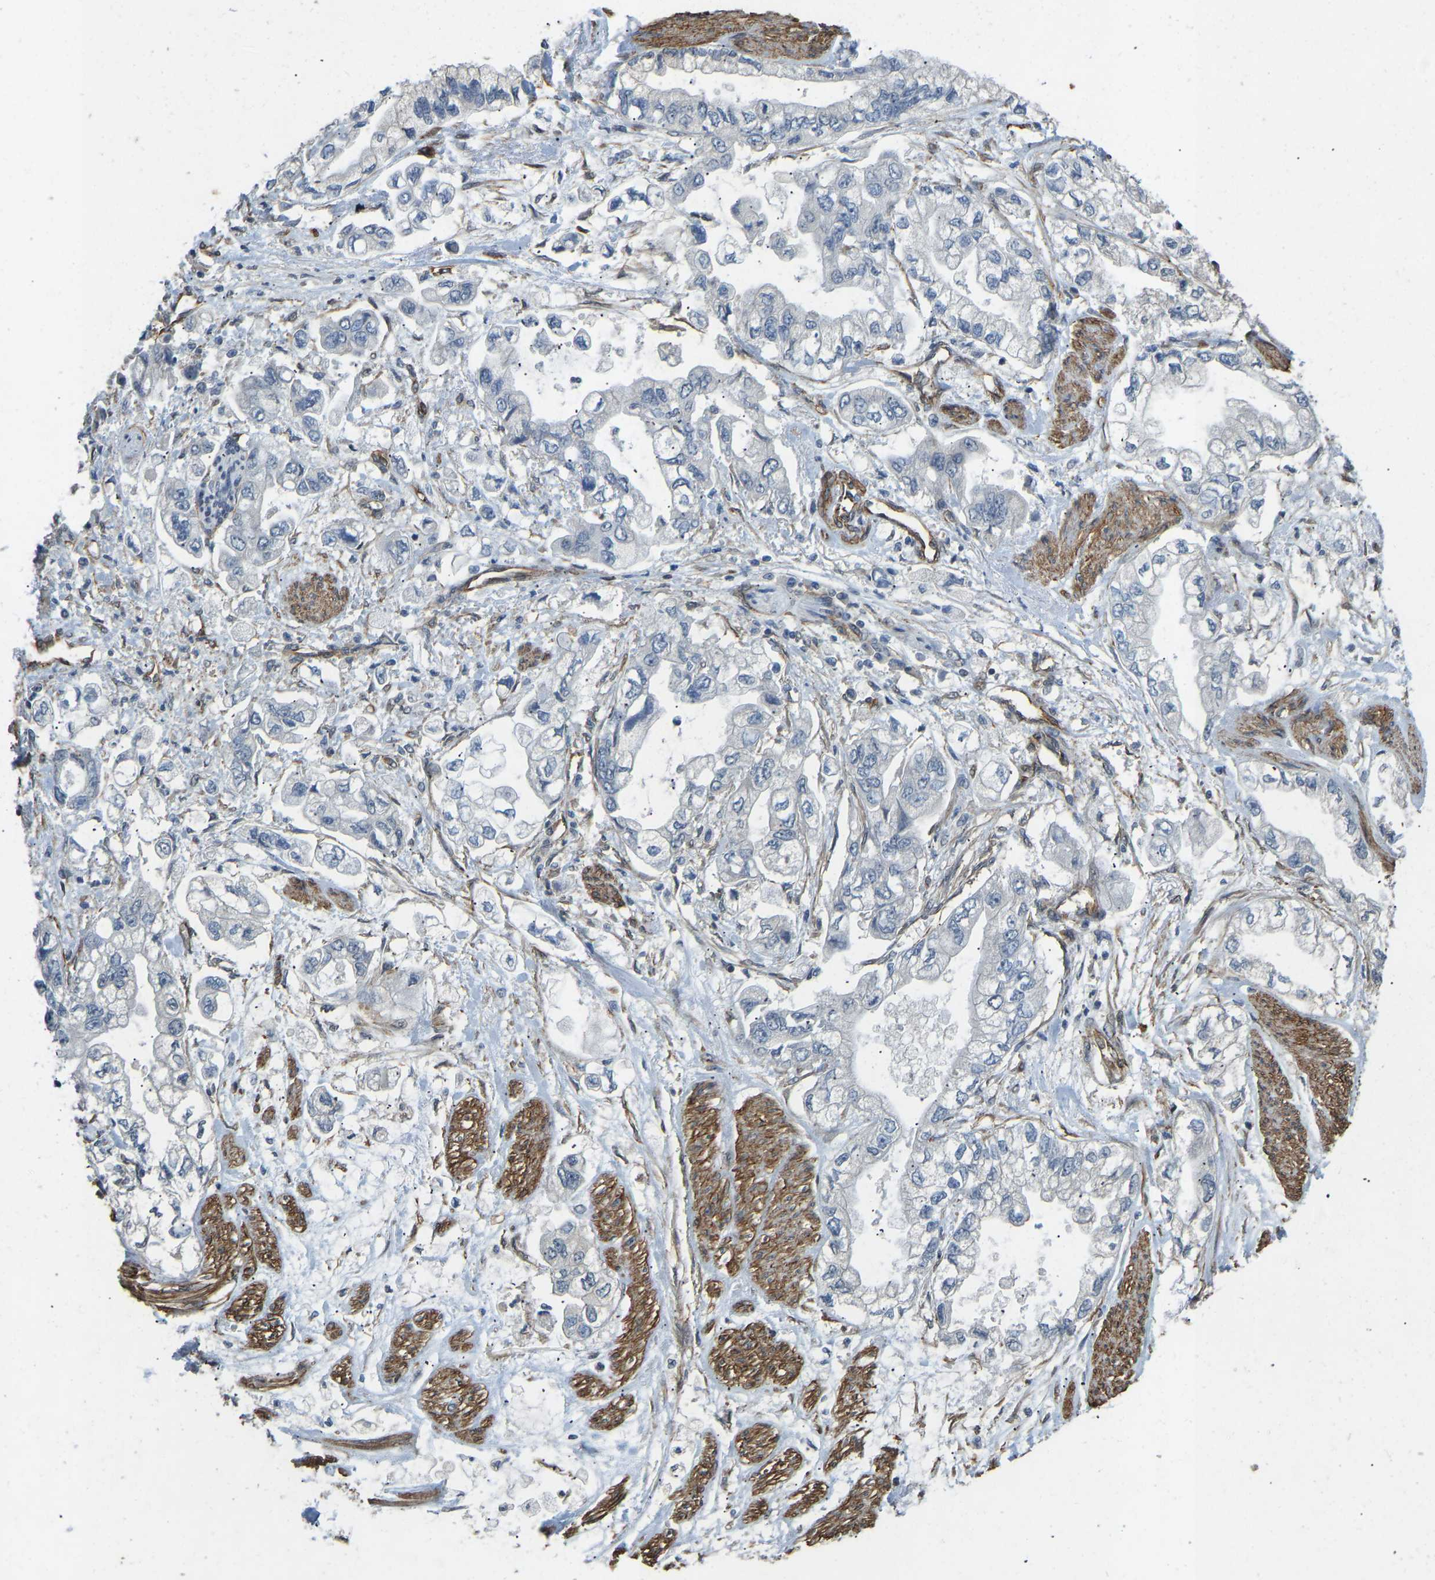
{"staining": {"intensity": "negative", "quantity": "none", "location": "none"}, "tissue": "stomach cancer", "cell_type": "Tumor cells", "image_type": "cancer", "snomed": [{"axis": "morphology", "description": "Normal tissue, NOS"}, {"axis": "morphology", "description": "Adenocarcinoma, NOS"}, {"axis": "topography", "description": "Stomach"}], "caption": "A micrograph of stomach cancer stained for a protein displays no brown staining in tumor cells. The staining was performed using DAB to visualize the protein expression in brown, while the nuclei were stained in blue with hematoxylin (Magnification: 20x).", "gene": "NMB", "patient": {"sex": "male", "age": 62}}